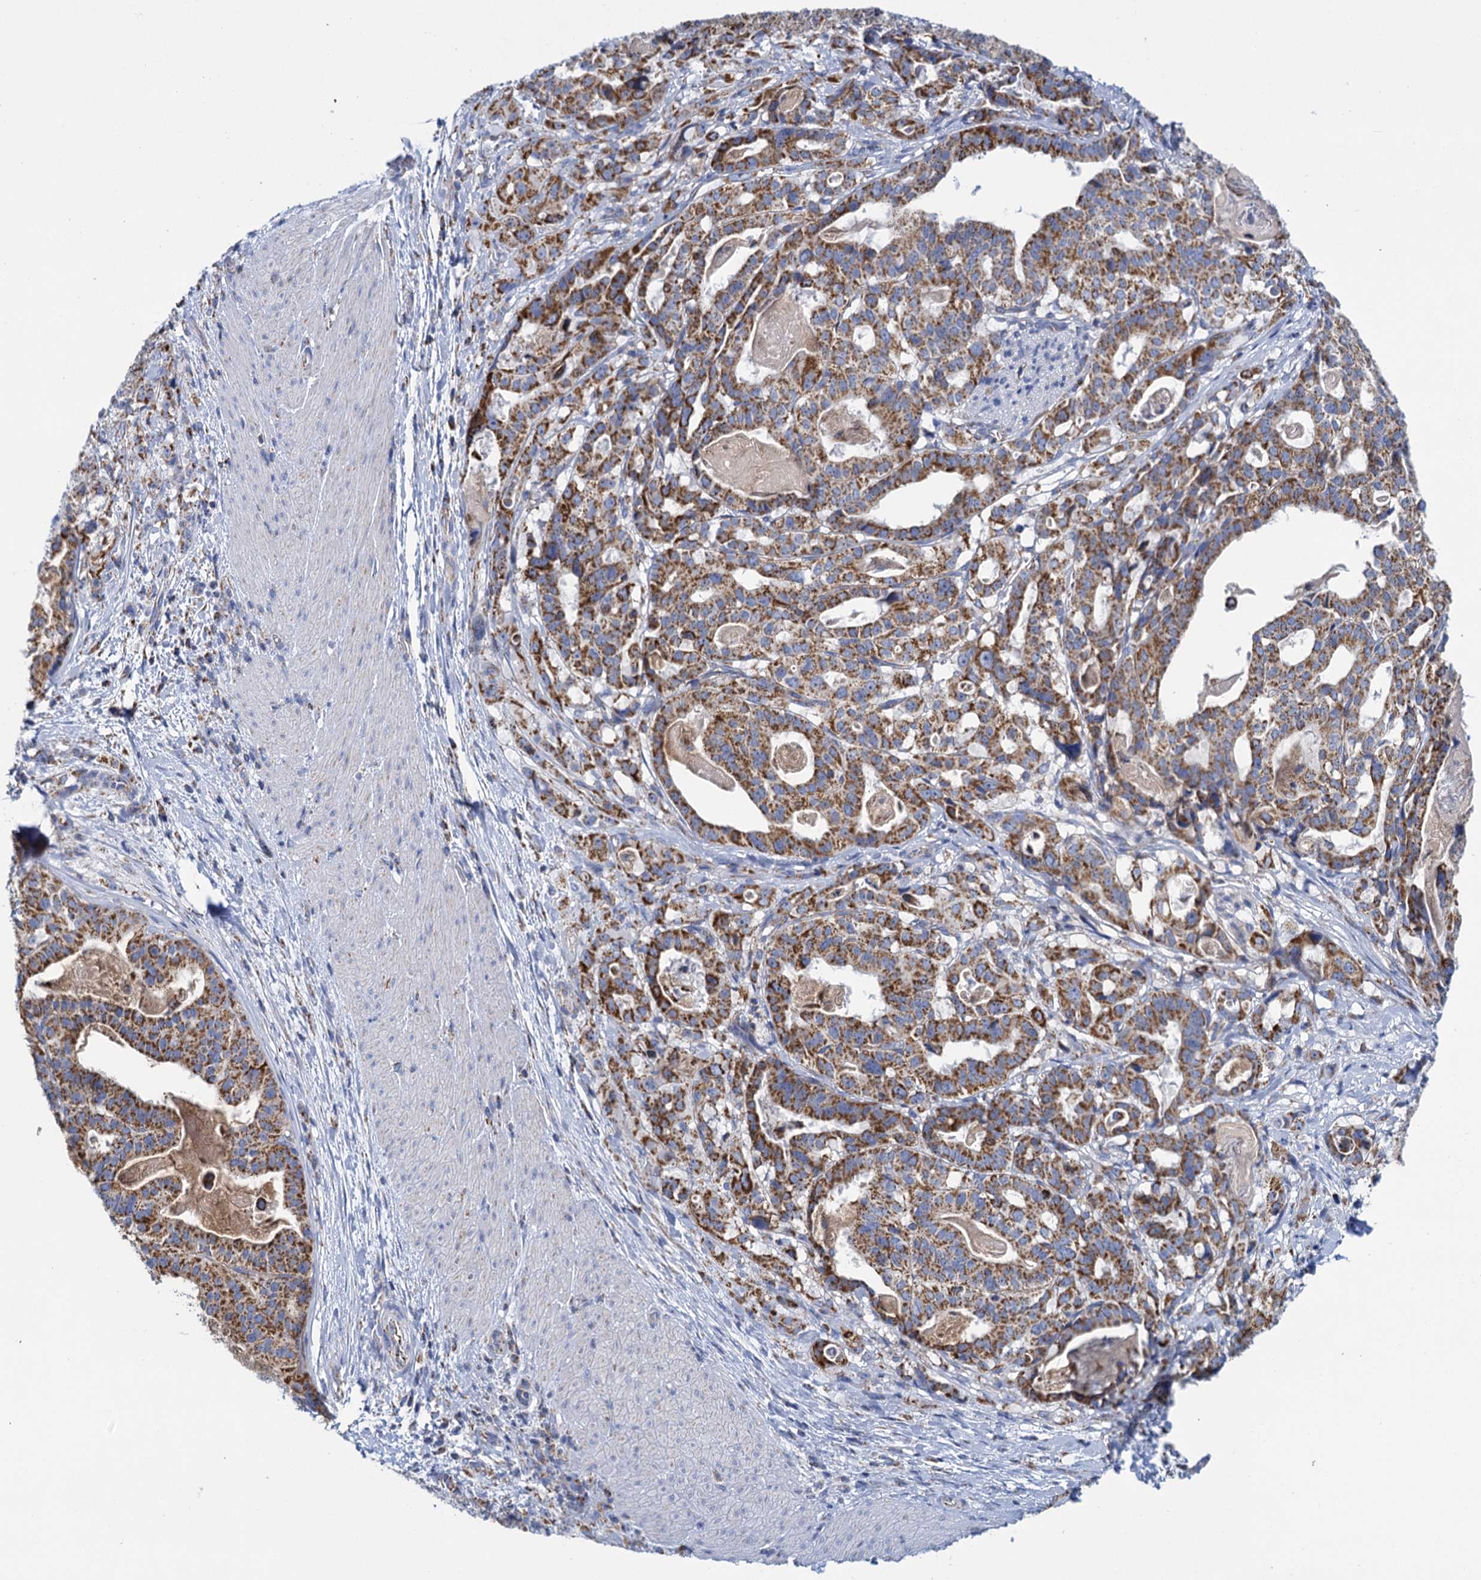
{"staining": {"intensity": "moderate", "quantity": ">75%", "location": "cytoplasmic/membranous"}, "tissue": "stomach cancer", "cell_type": "Tumor cells", "image_type": "cancer", "snomed": [{"axis": "morphology", "description": "Adenocarcinoma, NOS"}, {"axis": "topography", "description": "Stomach"}], "caption": "Tumor cells demonstrate medium levels of moderate cytoplasmic/membranous staining in about >75% of cells in human stomach cancer. The staining was performed using DAB to visualize the protein expression in brown, while the nuclei were stained in blue with hematoxylin (Magnification: 20x).", "gene": "CCP110", "patient": {"sex": "male", "age": 48}}